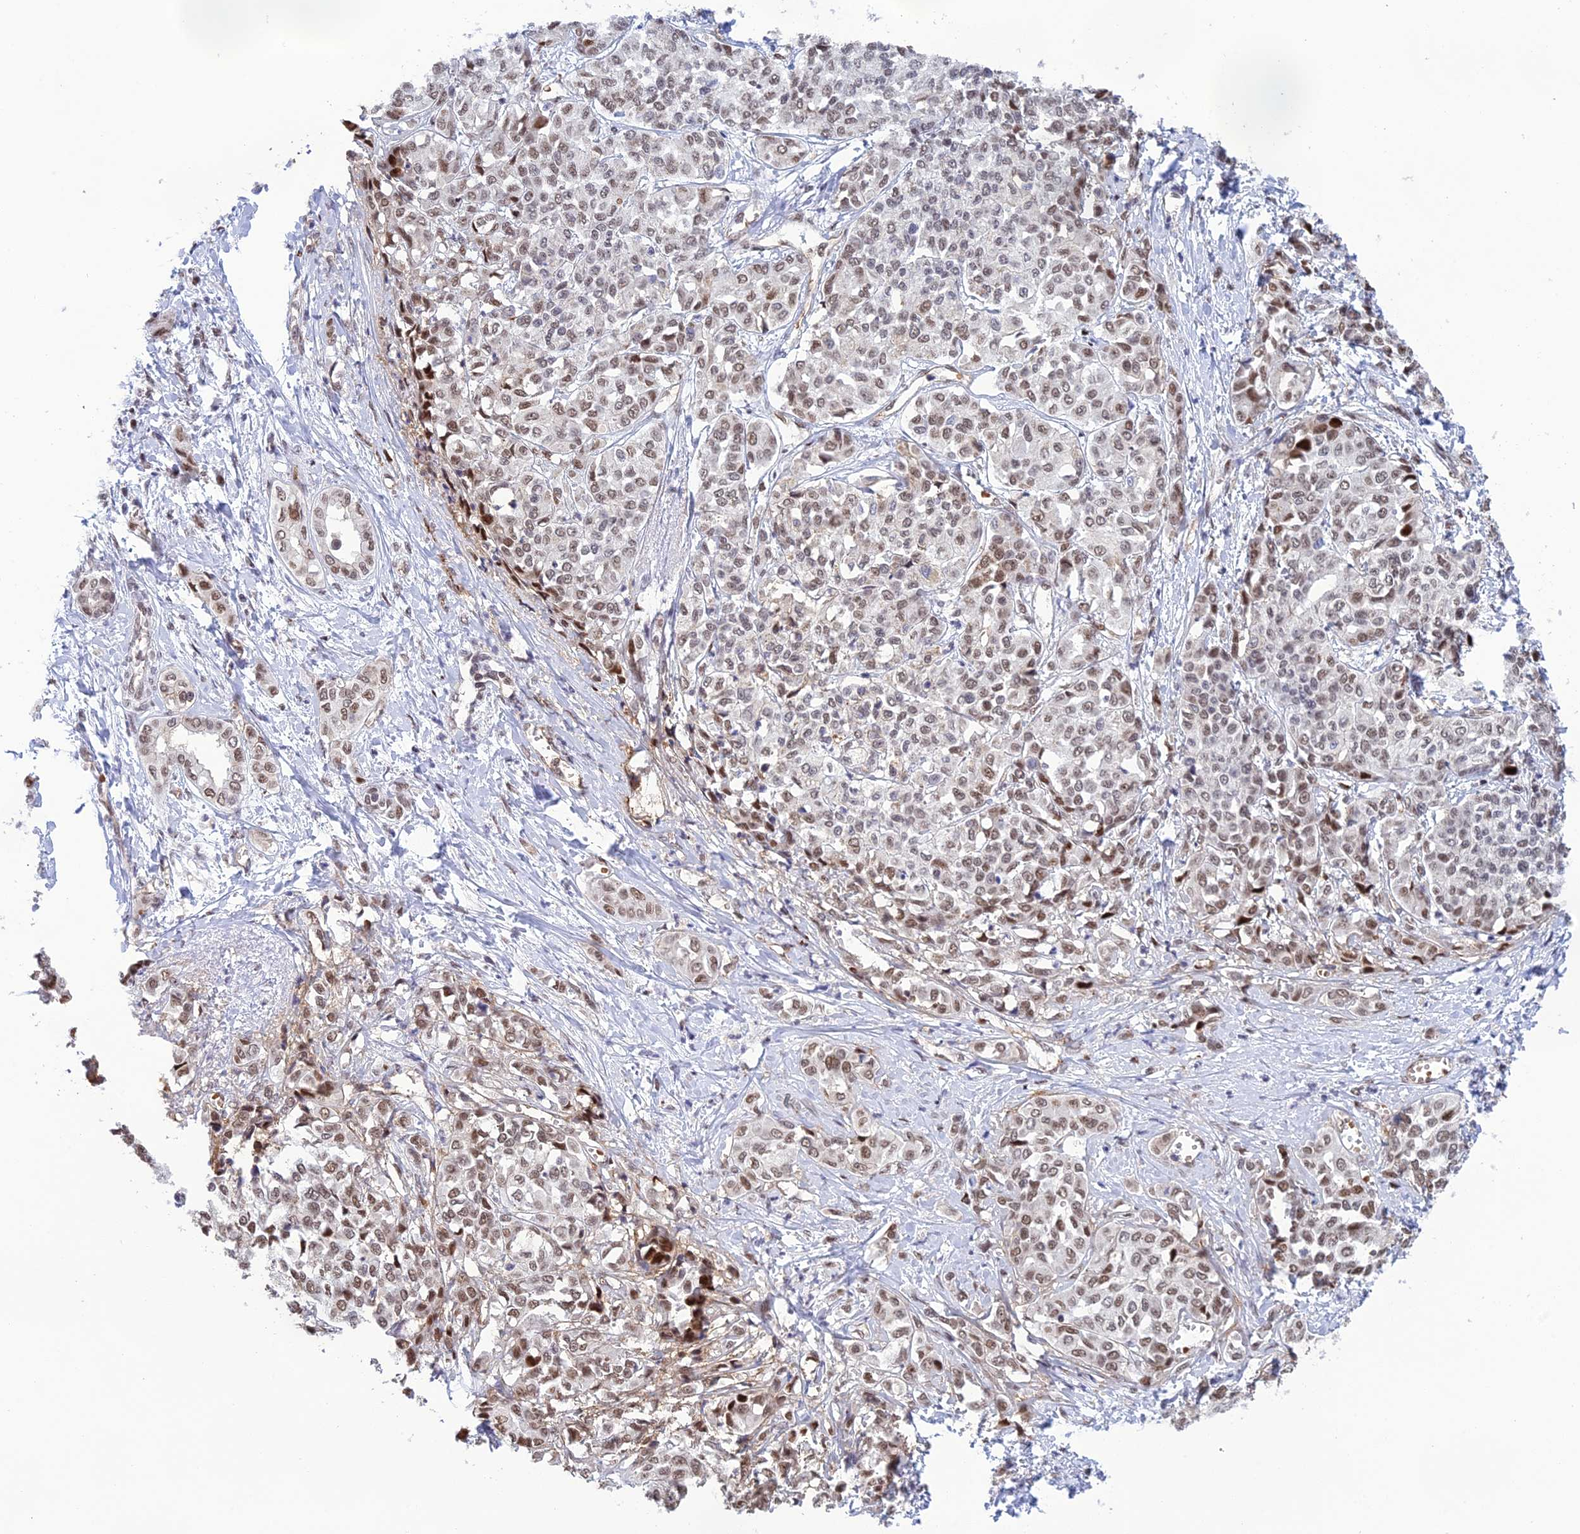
{"staining": {"intensity": "moderate", "quantity": "25%-75%", "location": "nuclear"}, "tissue": "liver cancer", "cell_type": "Tumor cells", "image_type": "cancer", "snomed": [{"axis": "morphology", "description": "Cholangiocarcinoma"}, {"axis": "topography", "description": "Liver"}], "caption": "Immunohistochemical staining of cholangiocarcinoma (liver) exhibits medium levels of moderate nuclear staining in approximately 25%-75% of tumor cells. The staining is performed using DAB (3,3'-diaminobenzidine) brown chromogen to label protein expression. The nuclei are counter-stained blue using hematoxylin.", "gene": "RANBP3", "patient": {"sex": "female", "age": 77}}